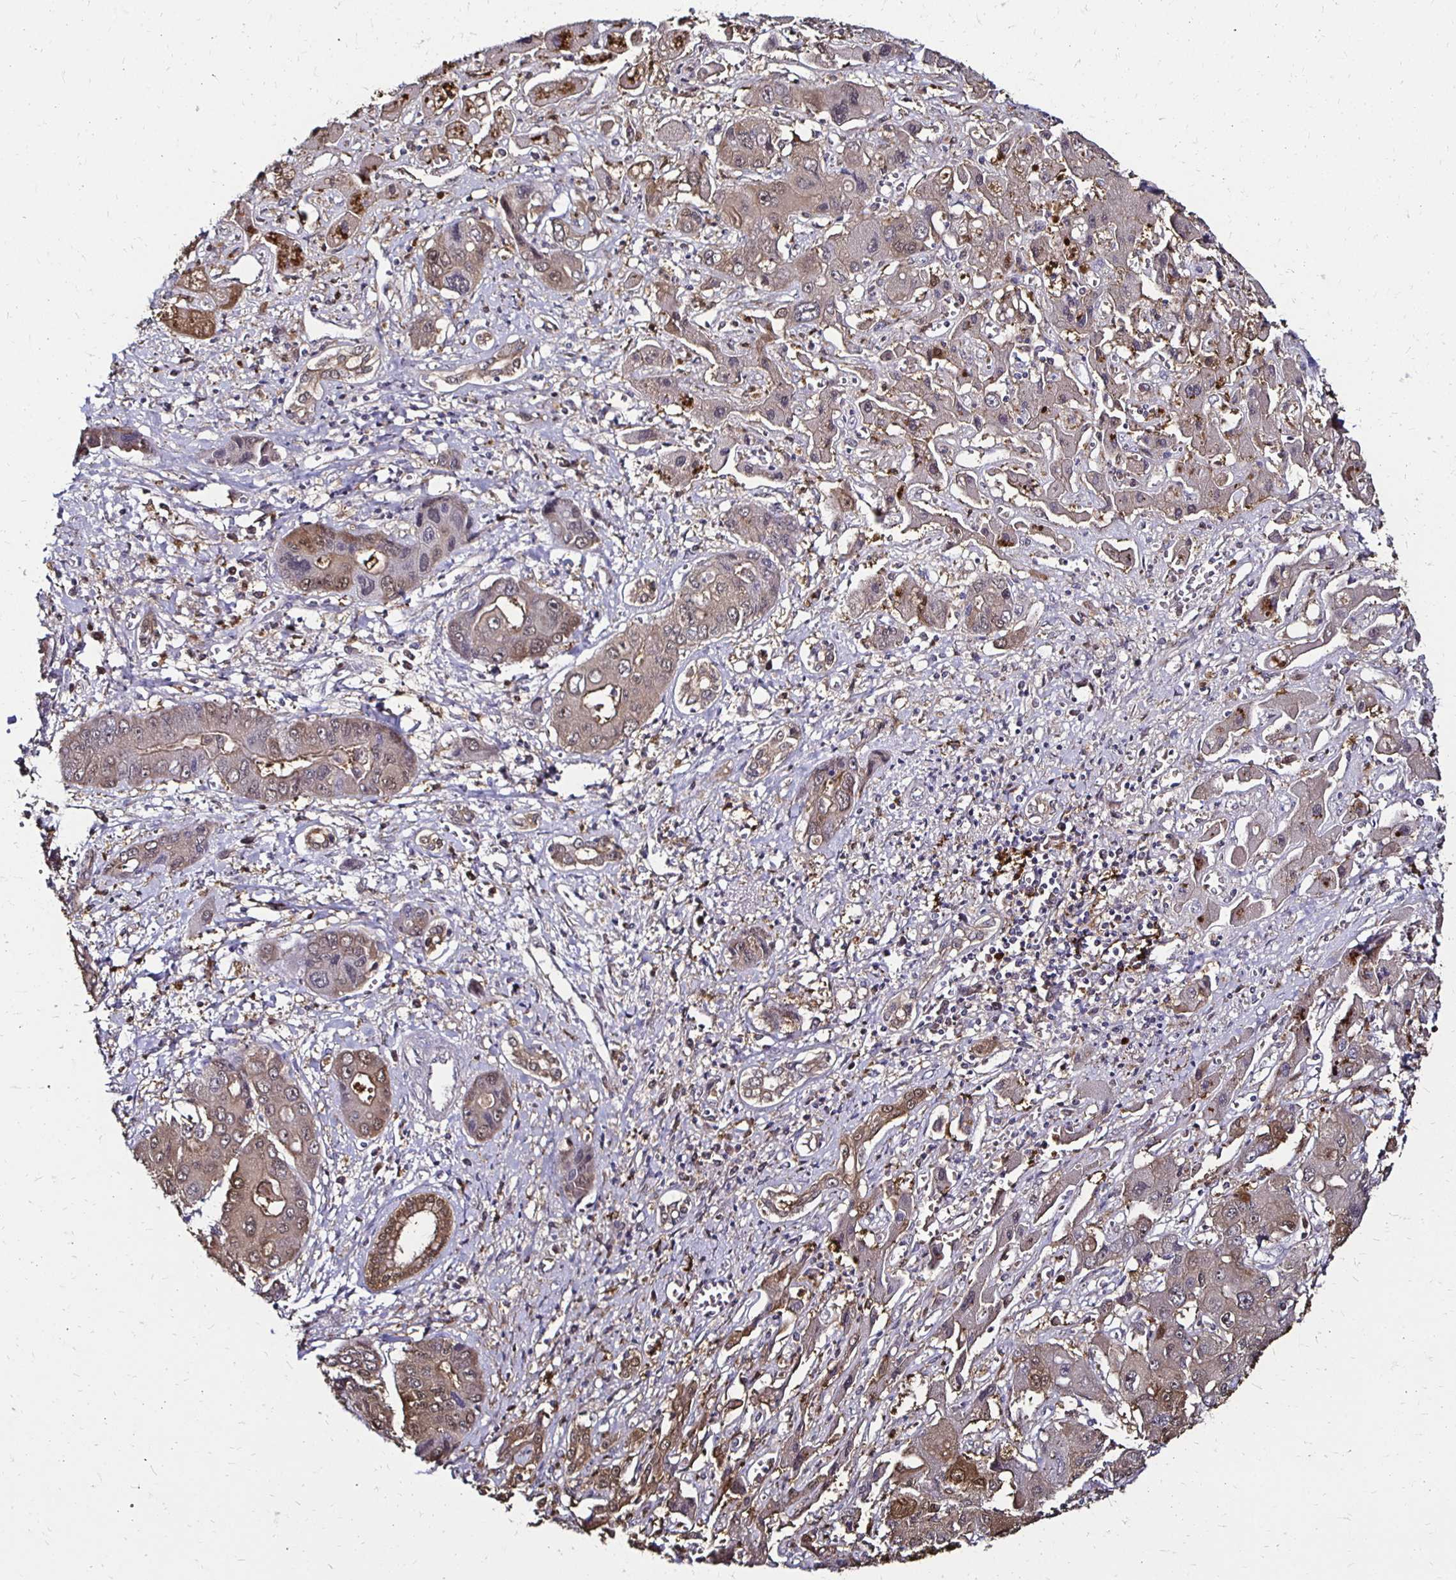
{"staining": {"intensity": "weak", "quantity": "<25%", "location": "cytoplasmic/membranous"}, "tissue": "liver cancer", "cell_type": "Tumor cells", "image_type": "cancer", "snomed": [{"axis": "morphology", "description": "Cholangiocarcinoma"}, {"axis": "topography", "description": "Liver"}], "caption": "Protein analysis of liver cancer (cholangiocarcinoma) displays no significant positivity in tumor cells.", "gene": "TXN", "patient": {"sex": "male", "age": 67}}